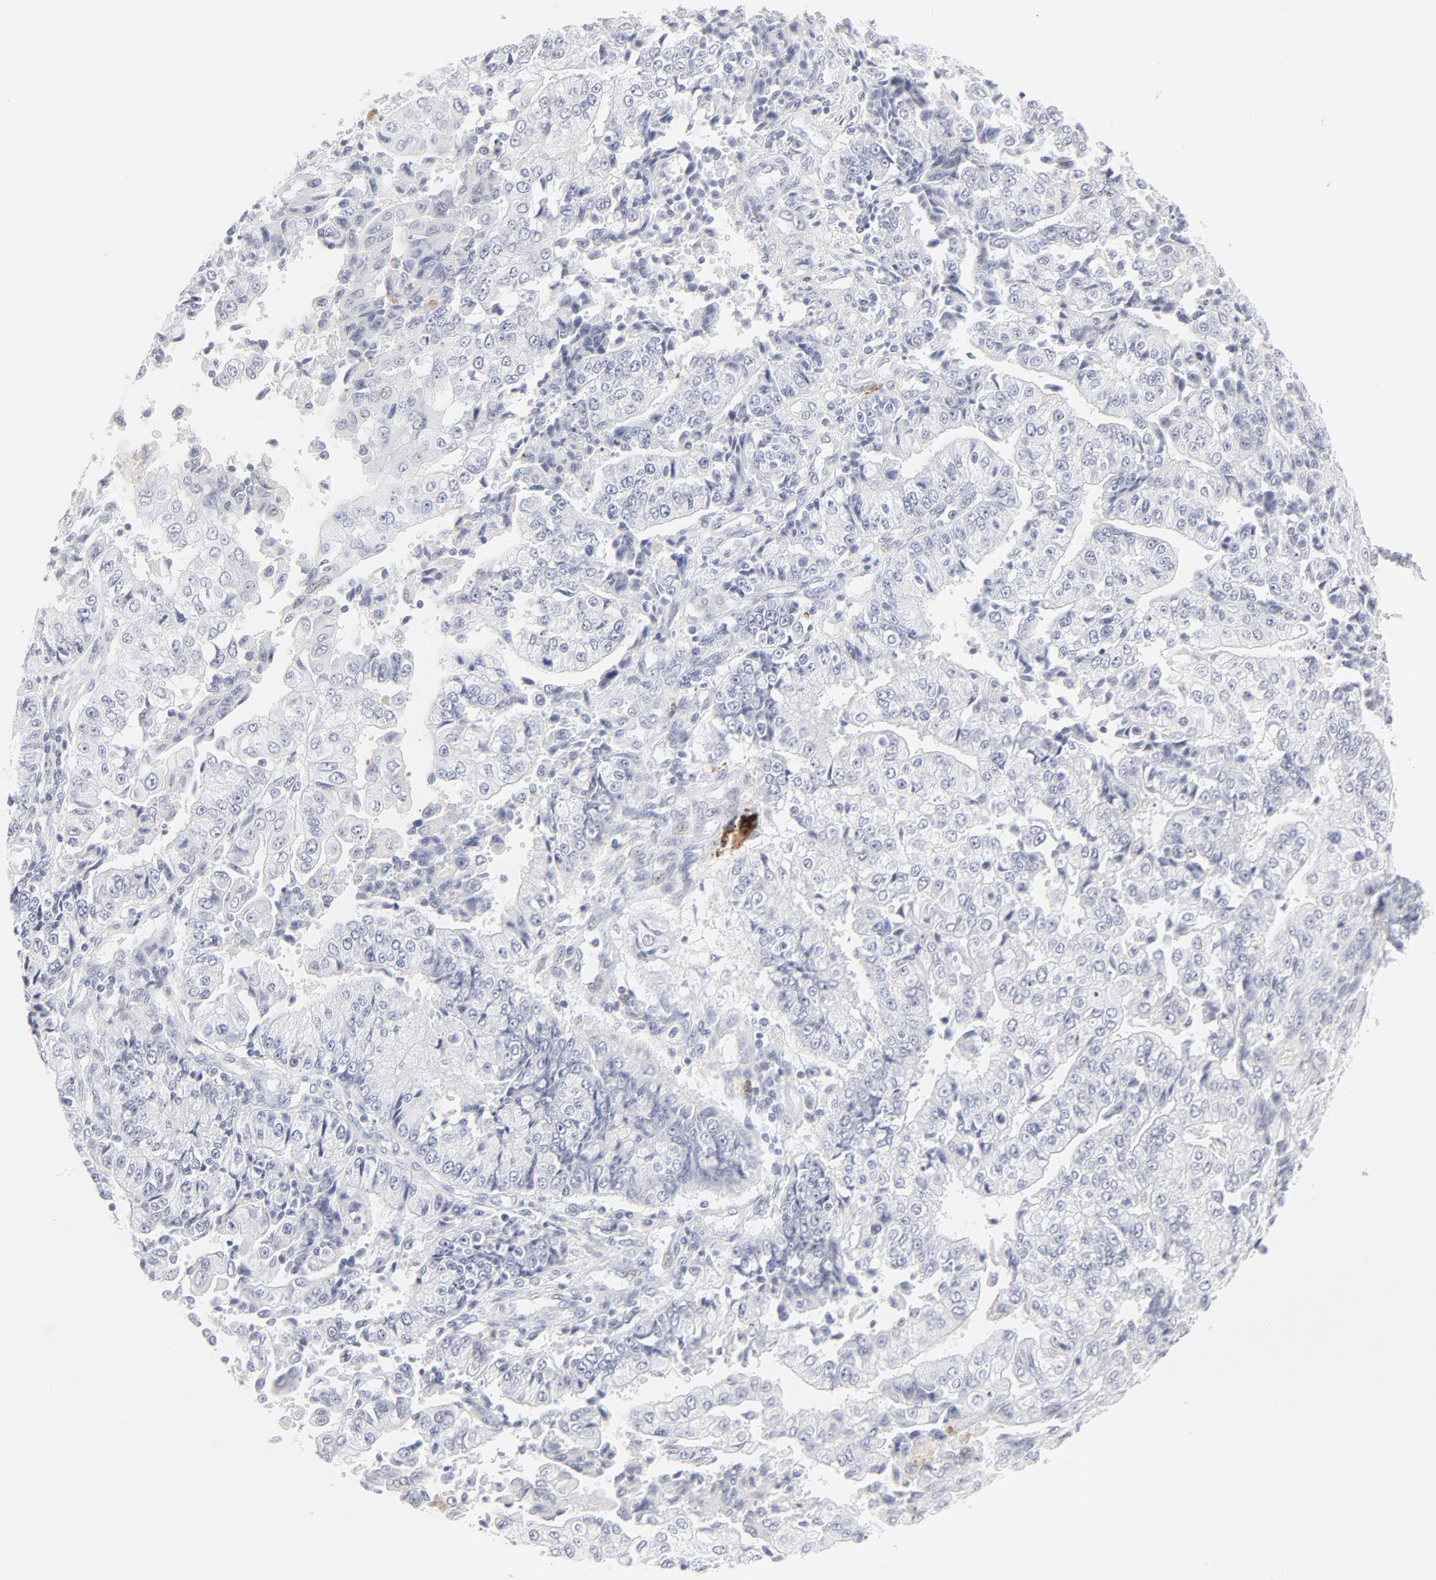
{"staining": {"intensity": "negative", "quantity": "none", "location": "none"}, "tissue": "endometrial cancer", "cell_type": "Tumor cells", "image_type": "cancer", "snomed": [{"axis": "morphology", "description": "Adenocarcinoma, NOS"}, {"axis": "topography", "description": "Endometrium"}], "caption": "High magnification brightfield microscopy of endometrial adenocarcinoma stained with DAB (brown) and counterstained with hematoxylin (blue): tumor cells show no significant expression. (DAB (3,3'-diaminobenzidine) IHC with hematoxylin counter stain).", "gene": "CCR7", "patient": {"sex": "female", "age": 75}}